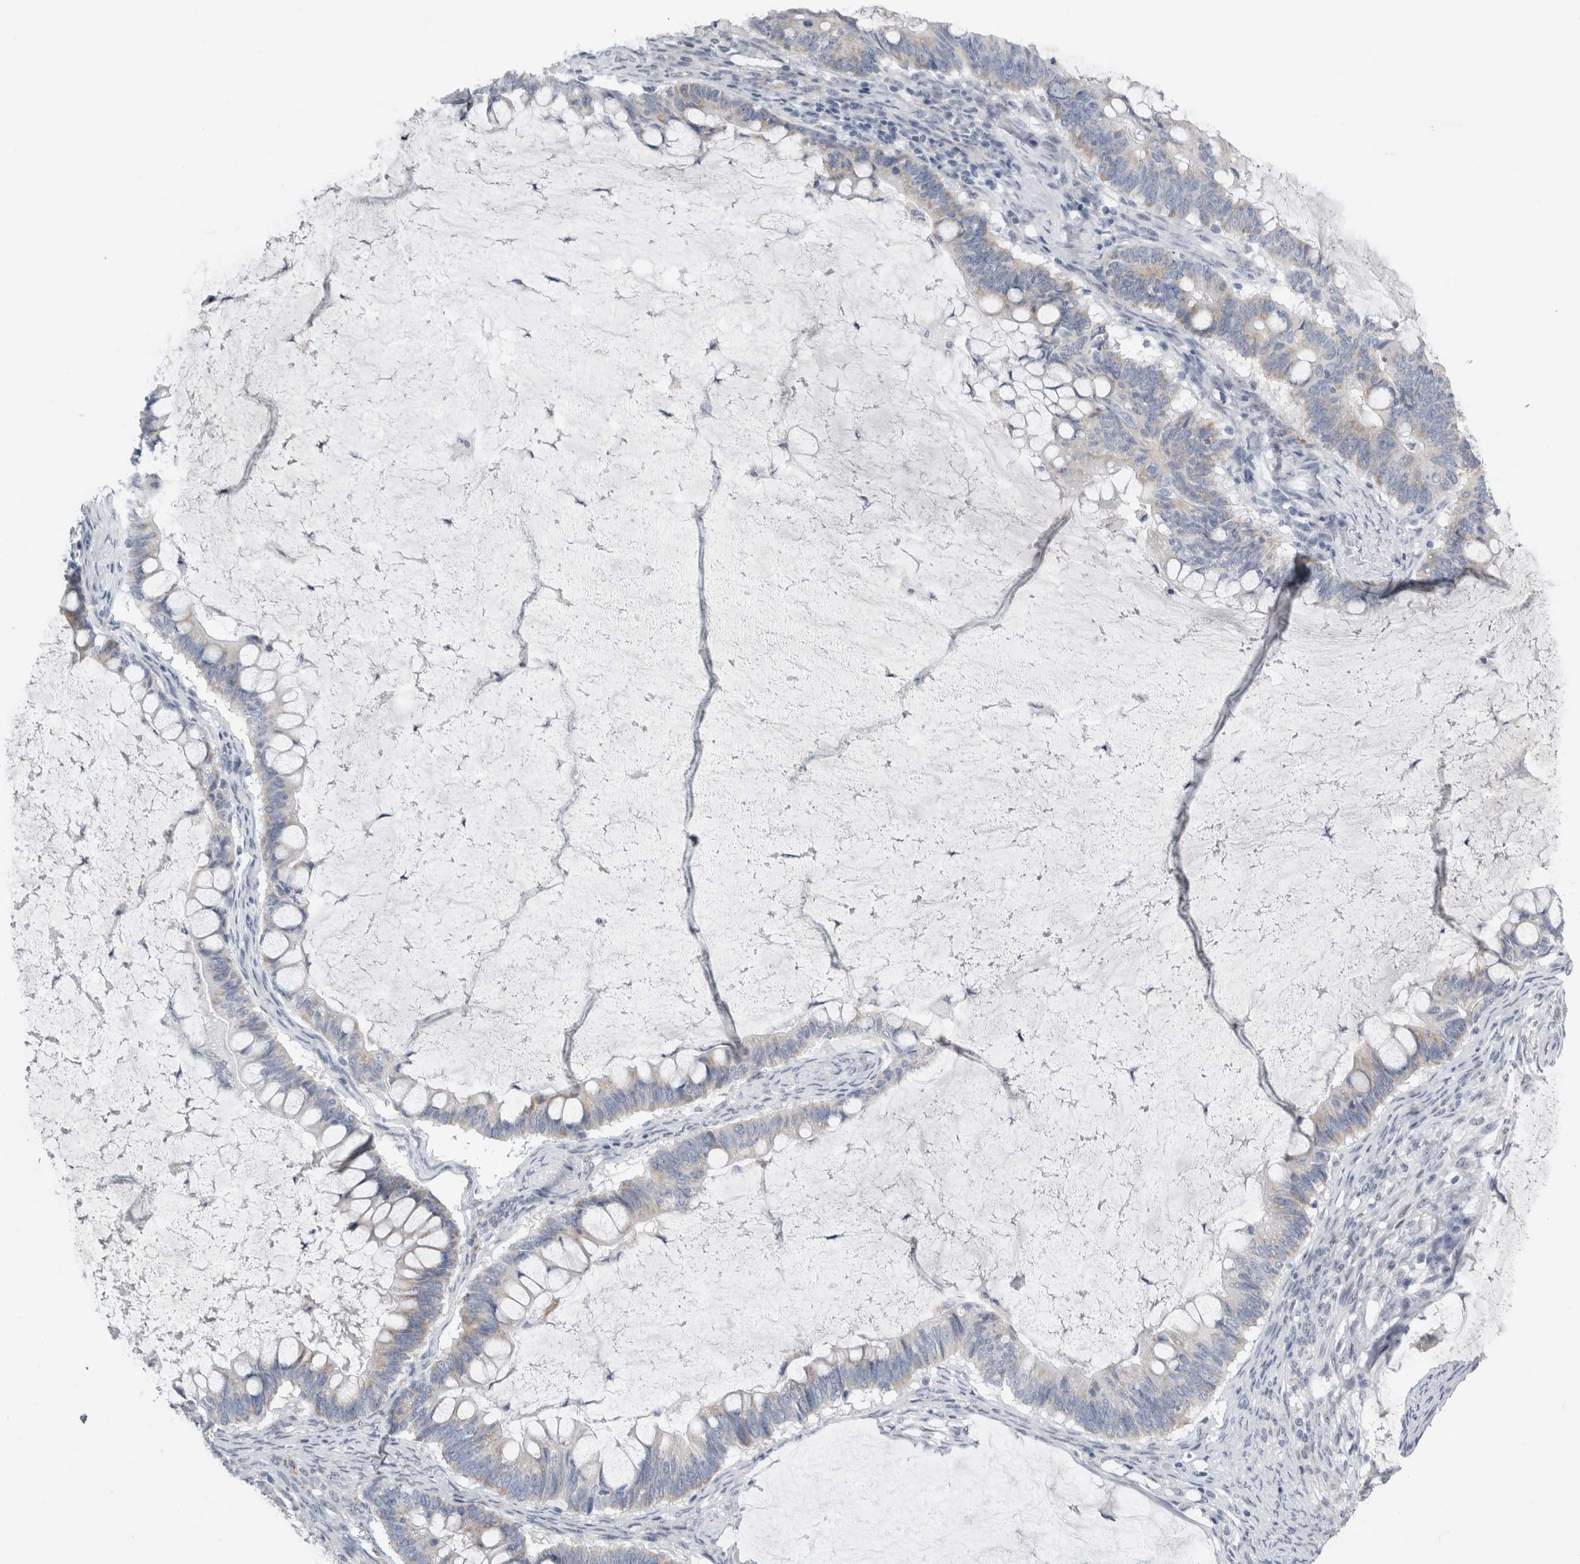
{"staining": {"intensity": "weak", "quantity": "<25%", "location": "cytoplasmic/membranous"}, "tissue": "ovarian cancer", "cell_type": "Tumor cells", "image_type": "cancer", "snomed": [{"axis": "morphology", "description": "Cystadenocarcinoma, mucinous, NOS"}, {"axis": "topography", "description": "Ovary"}], "caption": "Immunohistochemistry of human ovarian cancer (mucinous cystadenocarcinoma) shows no positivity in tumor cells.", "gene": "FXYD7", "patient": {"sex": "female", "age": 61}}